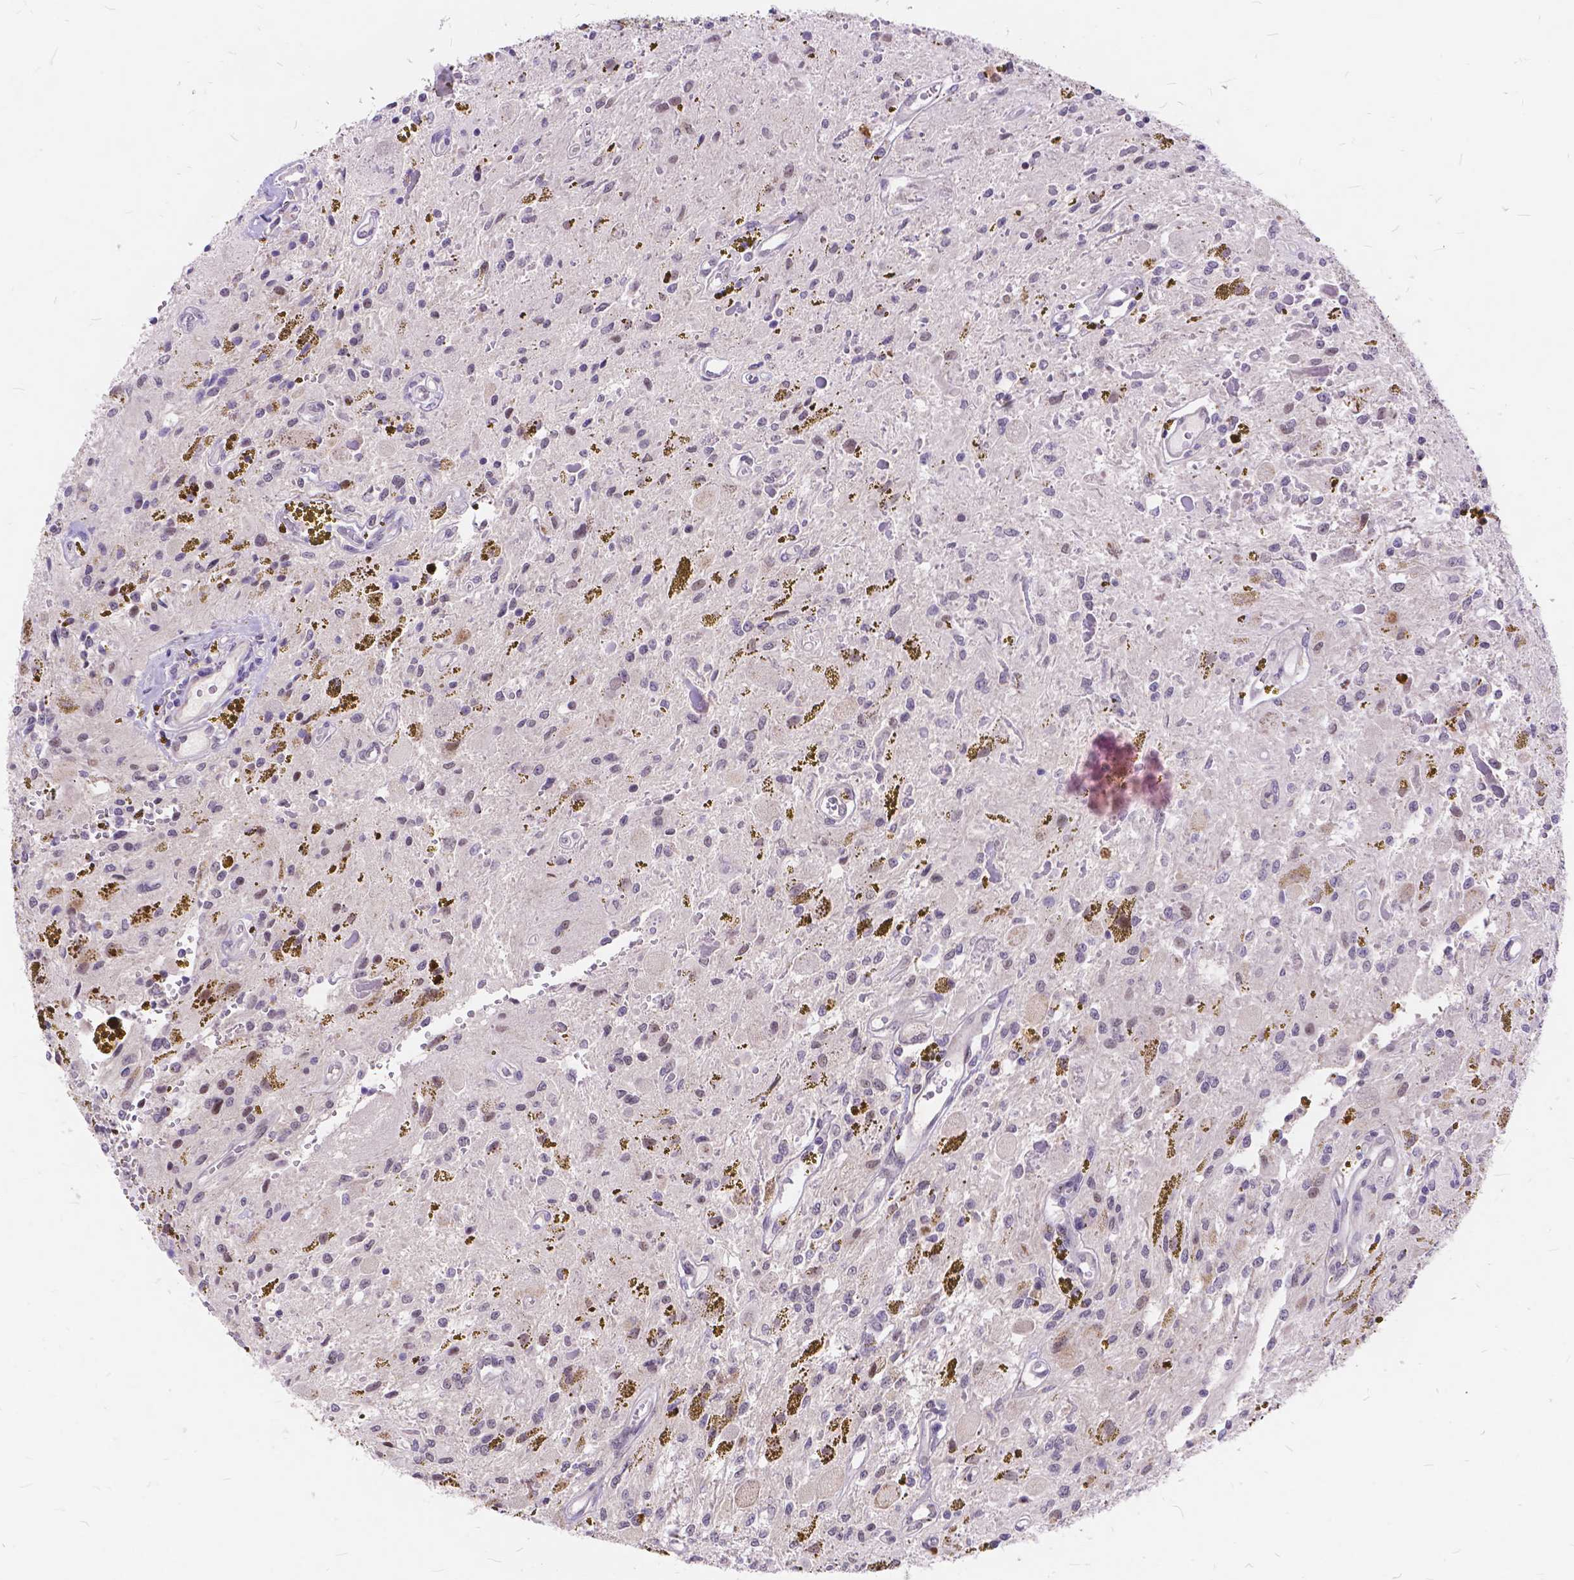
{"staining": {"intensity": "negative", "quantity": "none", "location": "none"}, "tissue": "glioma", "cell_type": "Tumor cells", "image_type": "cancer", "snomed": [{"axis": "morphology", "description": "Glioma, malignant, Low grade"}, {"axis": "topography", "description": "Cerebellum"}], "caption": "Immunohistochemistry of human glioma demonstrates no expression in tumor cells.", "gene": "MAN2C1", "patient": {"sex": "female", "age": 14}}